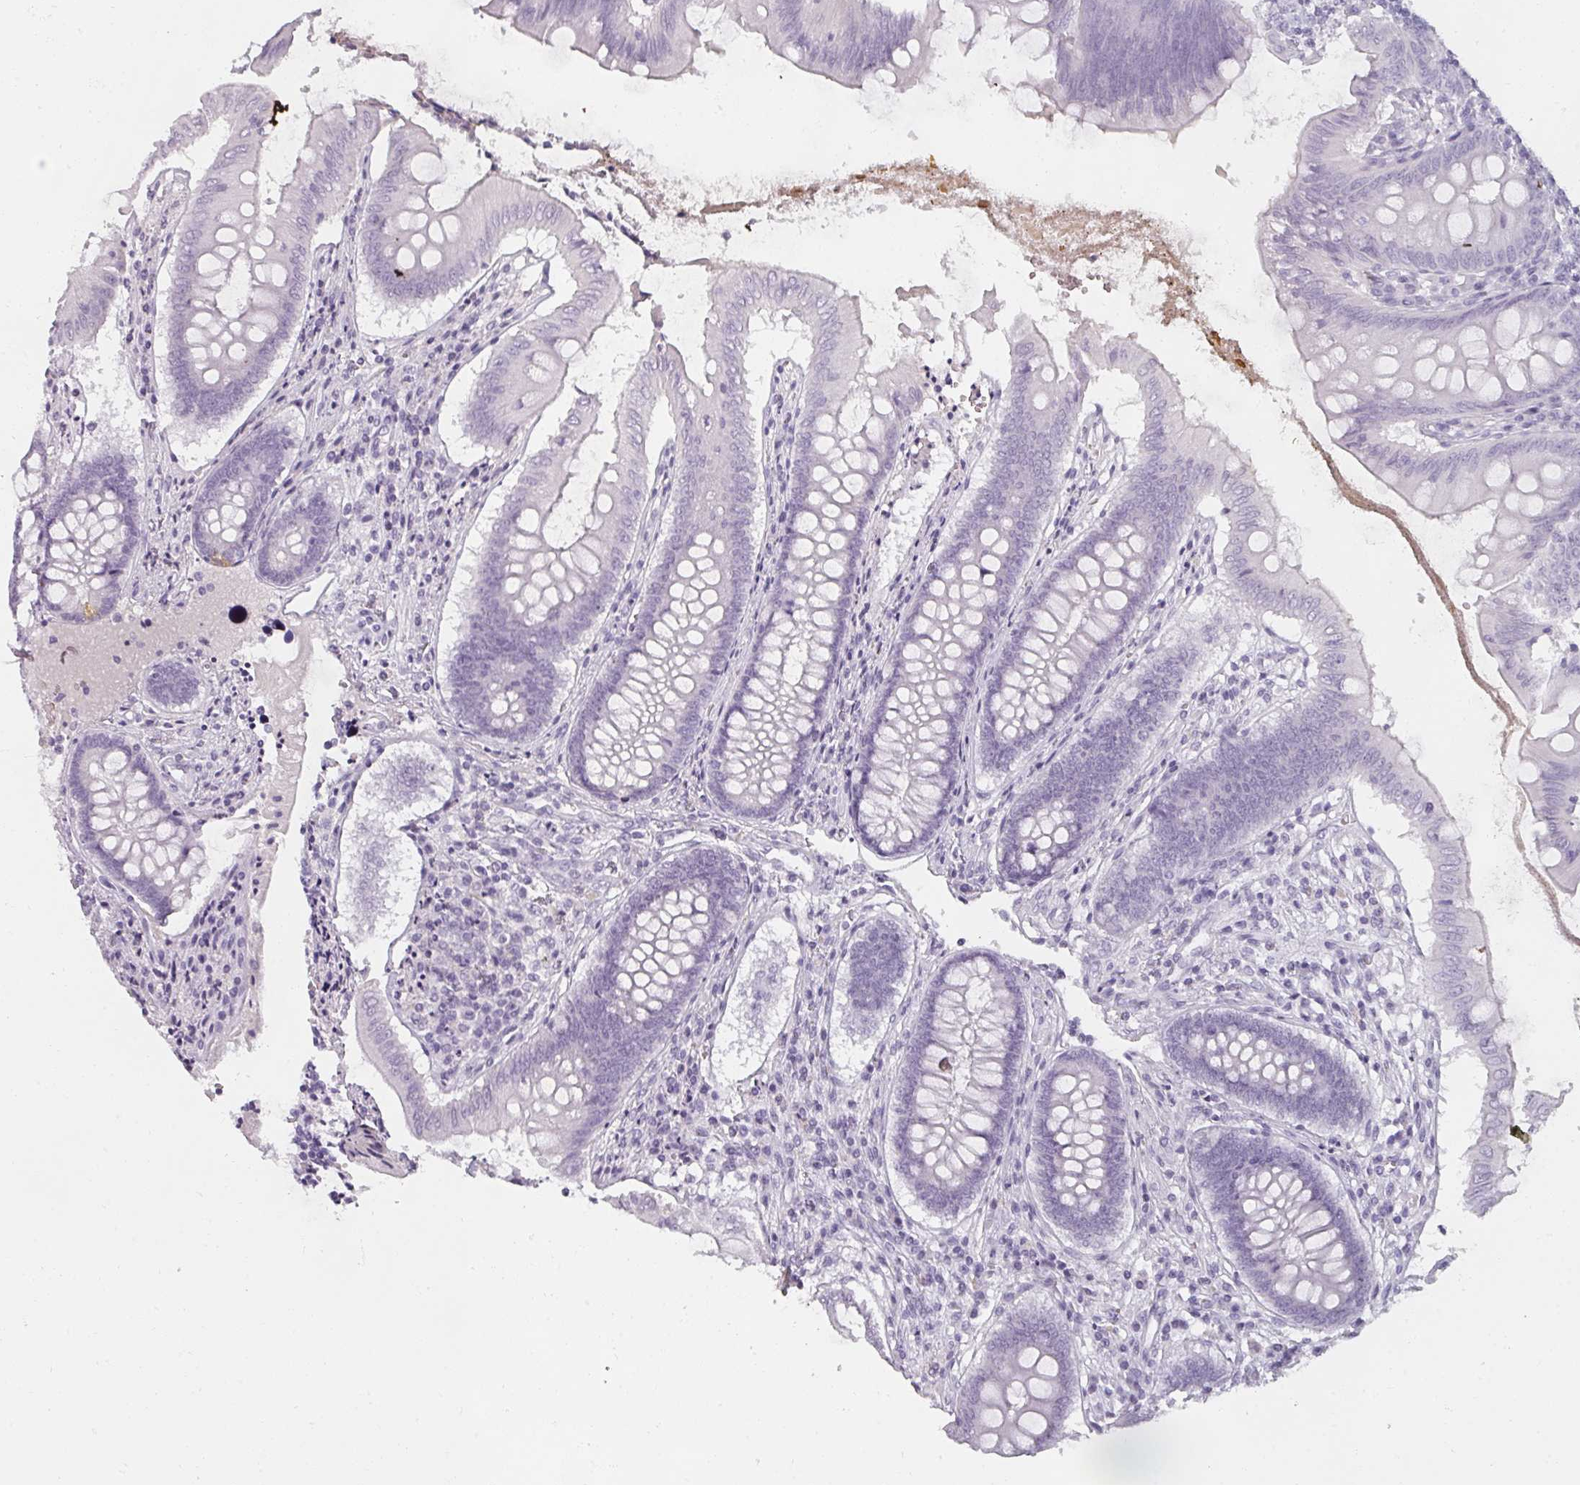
{"staining": {"intensity": "moderate", "quantity": "<25%", "location": "cytoplasmic/membranous"}, "tissue": "appendix", "cell_type": "Glandular cells", "image_type": "normal", "snomed": [{"axis": "morphology", "description": "Normal tissue, NOS"}, {"axis": "topography", "description": "Appendix"}], "caption": "Approximately <25% of glandular cells in benign human appendix exhibit moderate cytoplasmic/membranous protein positivity as visualized by brown immunohistochemical staining.", "gene": "REG3A", "patient": {"sex": "female", "age": 51}}